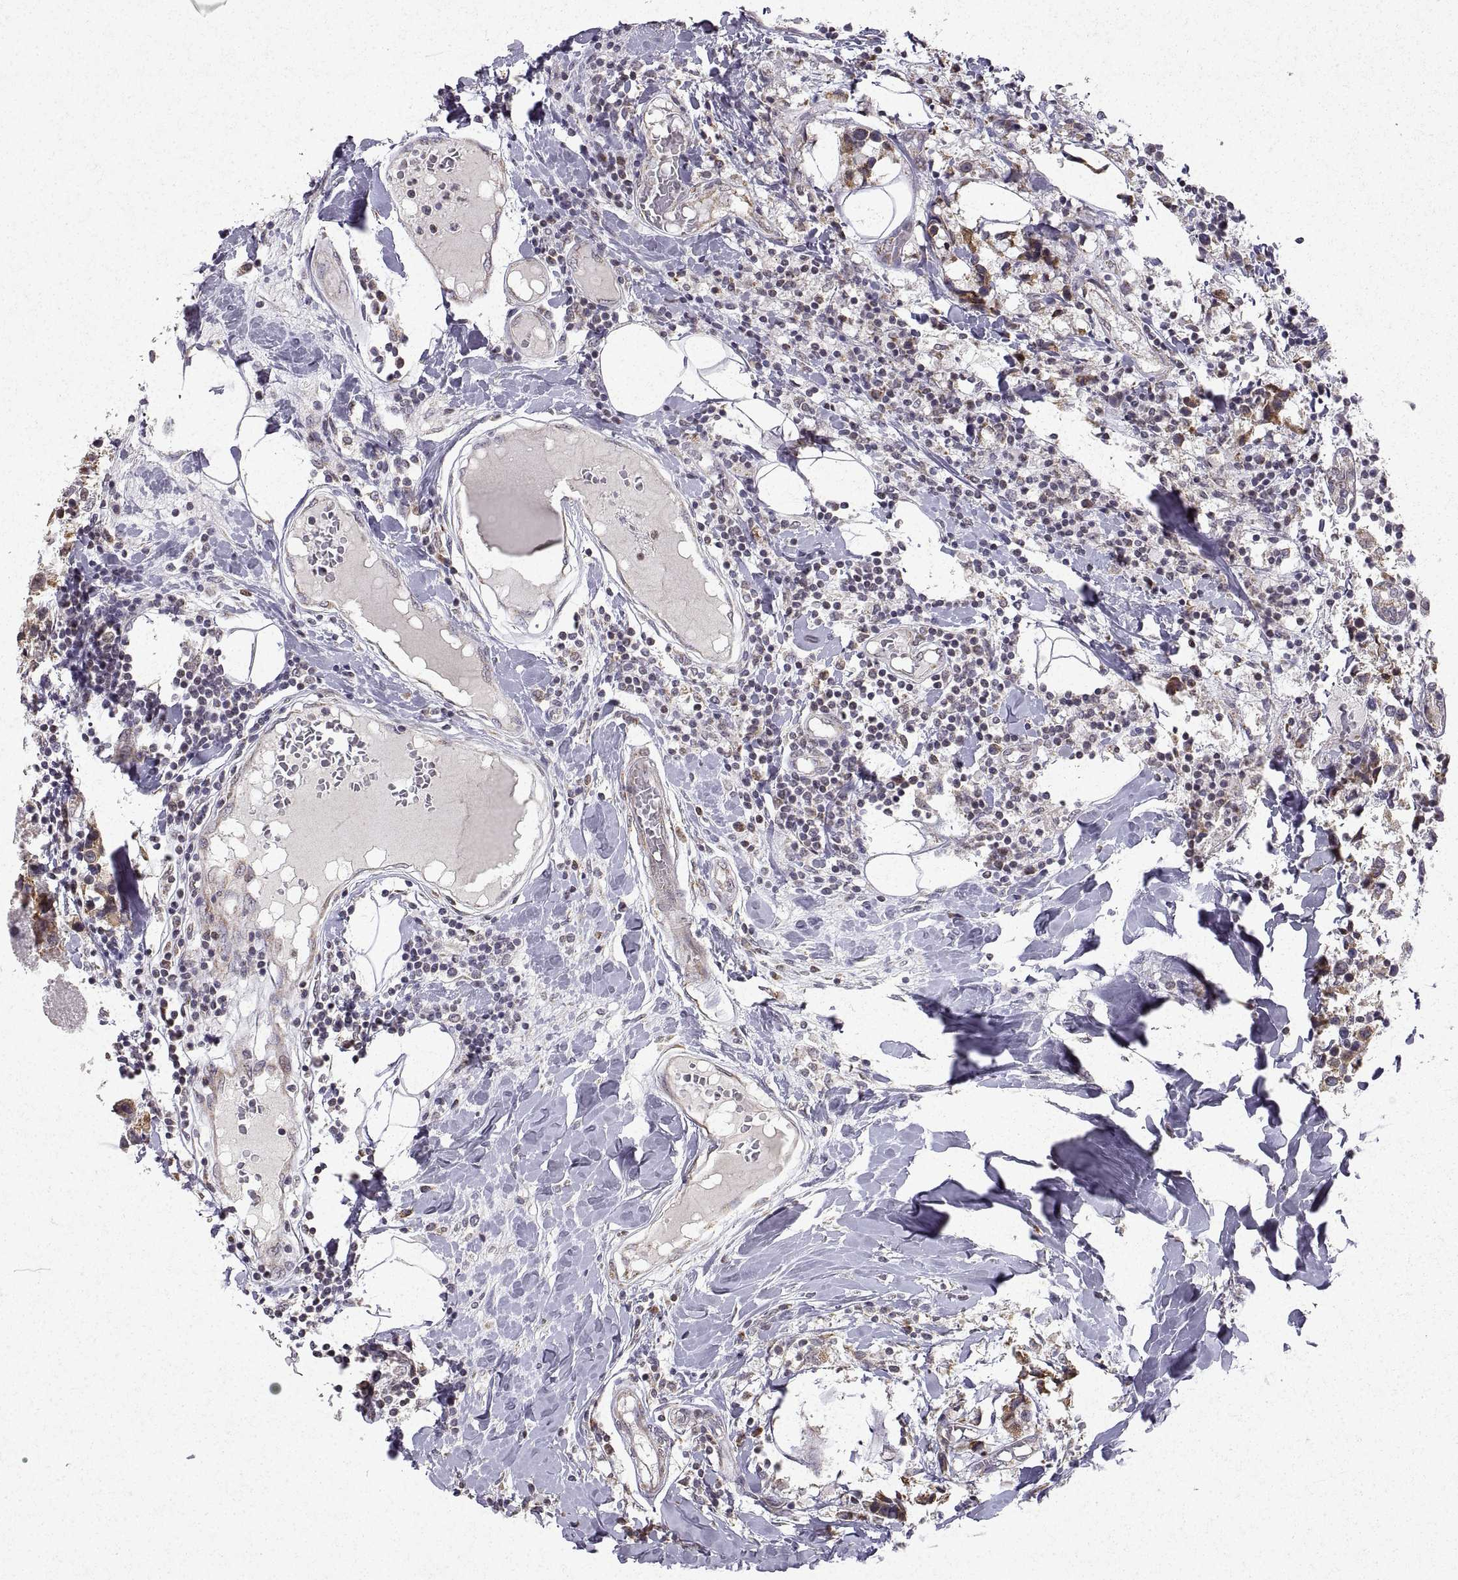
{"staining": {"intensity": "moderate", "quantity": "25%-75%", "location": "cytoplasmic/membranous"}, "tissue": "breast cancer", "cell_type": "Tumor cells", "image_type": "cancer", "snomed": [{"axis": "morphology", "description": "Lobular carcinoma"}, {"axis": "topography", "description": "Breast"}], "caption": "Protein expression analysis of human lobular carcinoma (breast) reveals moderate cytoplasmic/membranous expression in about 25%-75% of tumor cells. The protein of interest is shown in brown color, while the nuclei are stained blue.", "gene": "MANBAL", "patient": {"sex": "female", "age": 59}}